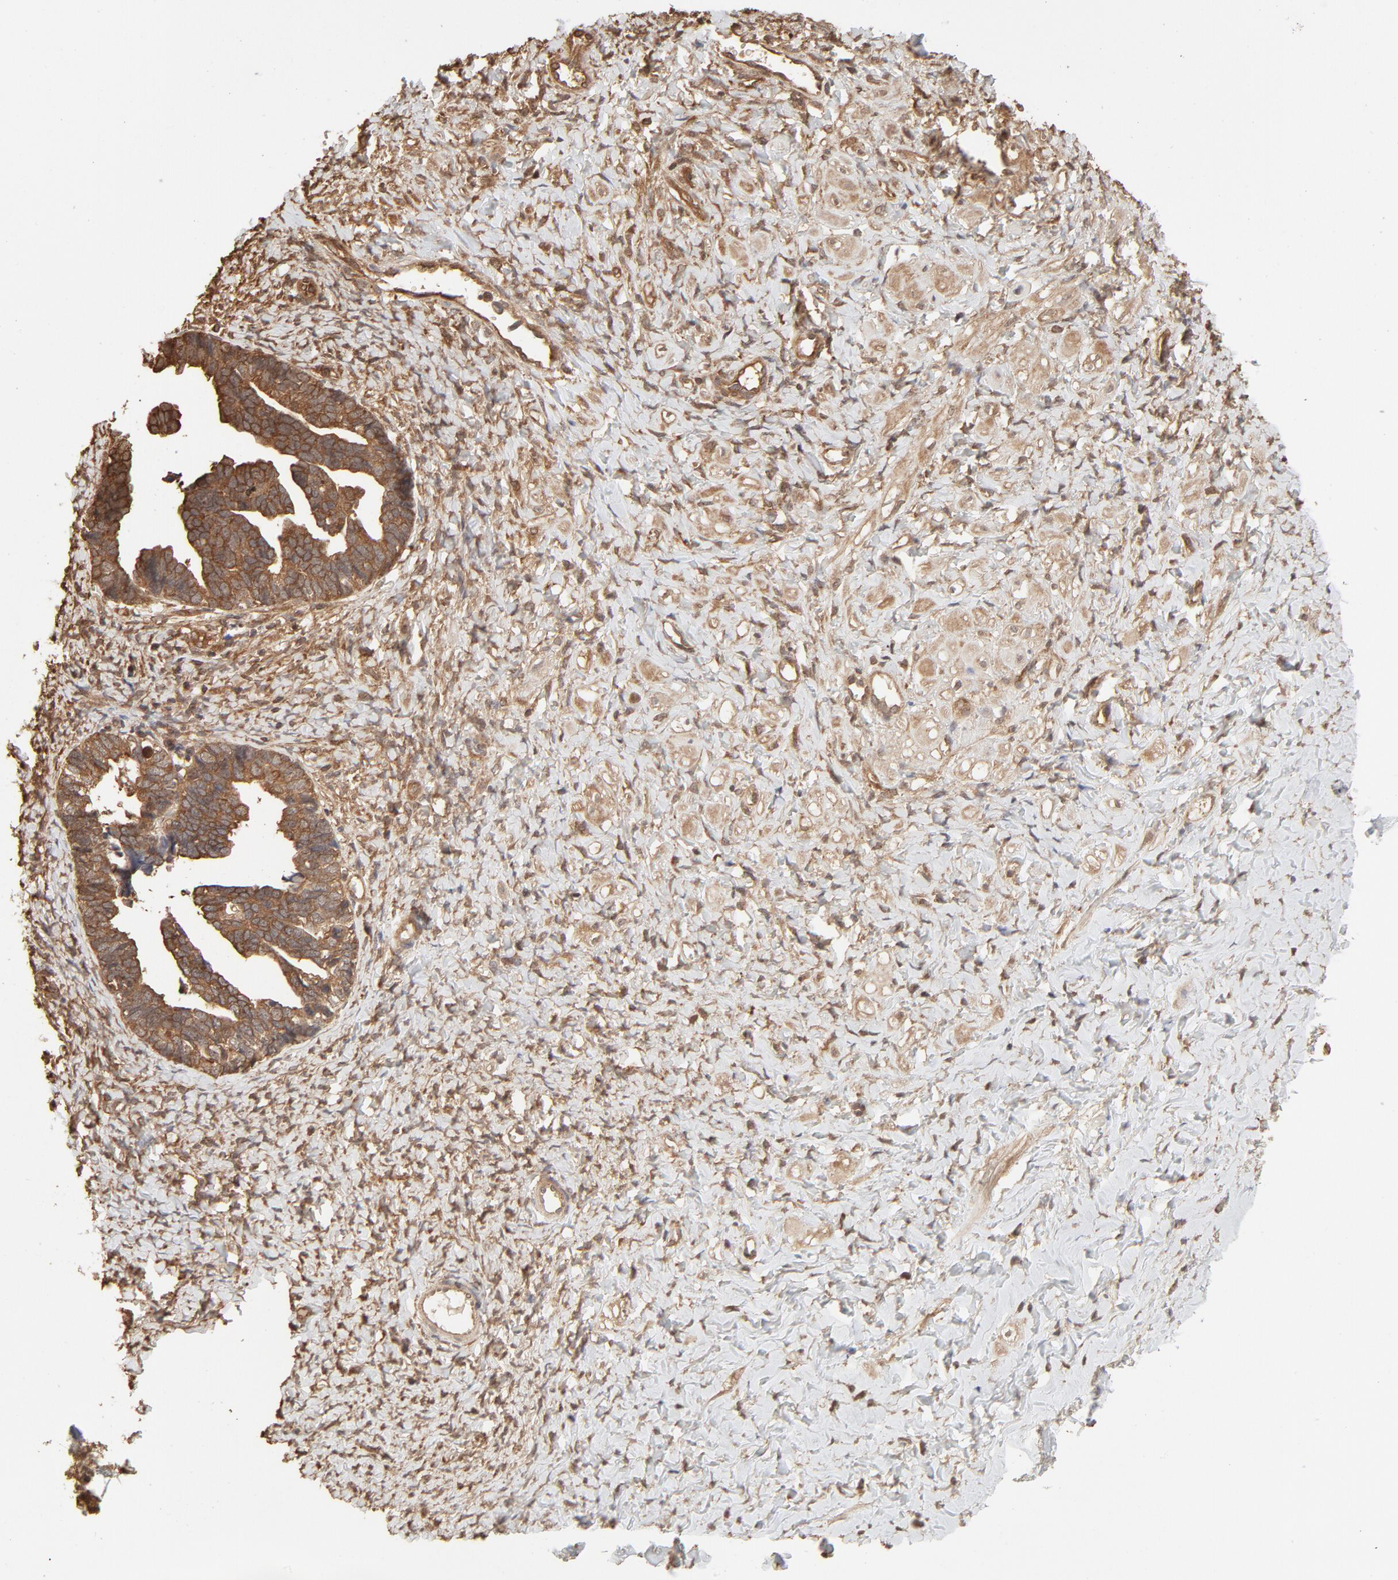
{"staining": {"intensity": "moderate", "quantity": ">75%", "location": "cytoplasmic/membranous"}, "tissue": "ovarian cancer", "cell_type": "Tumor cells", "image_type": "cancer", "snomed": [{"axis": "morphology", "description": "Cystadenocarcinoma, serous, NOS"}, {"axis": "topography", "description": "Ovary"}], "caption": "A high-resolution photomicrograph shows IHC staining of ovarian cancer (serous cystadenocarcinoma), which displays moderate cytoplasmic/membranous positivity in about >75% of tumor cells. Immunohistochemistry (ihc) stains the protein of interest in brown and the nuclei are stained blue.", "gene": "PPP2CA", "patient": {"sex": "female", "age": 77}}